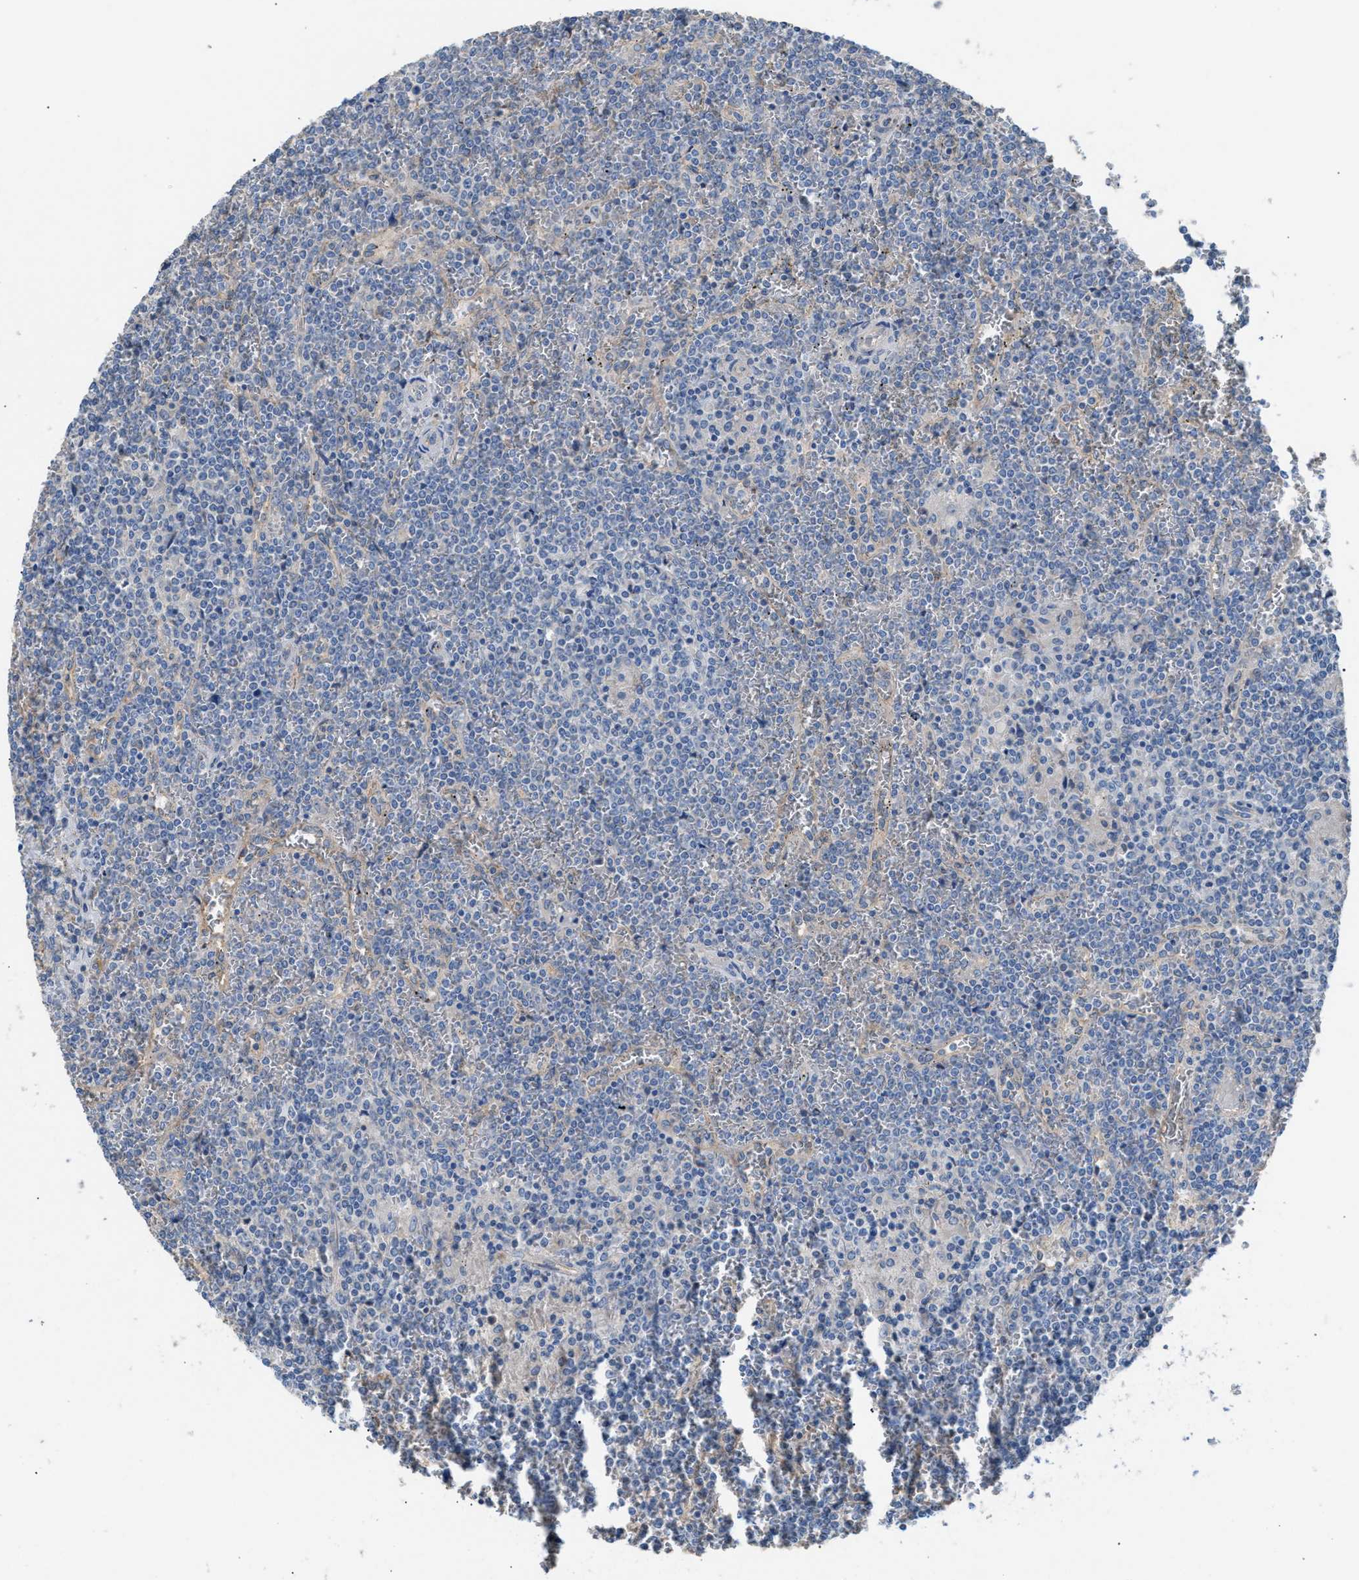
{"staining": {"intensity": "negative", "quantity": "none", "location": "none"}, "tissue": "lymphoma", "cell_type": "Tumor cells", "image_type": "cancer", "snomed": [{"axis": "morphology", "description": "Malignant lymphoma, non-Hodgkin's type, Low grade"}, {"axis": "topography", "description": "Spleen"}], "caption": "This is an immunohistochemistry micrograph of human malignant lymphoma, non-Hodgkin's type (low-grade). There is no positivity in tumor cells.", "gene": "NQO2", "patient": {"sex": "female", "age": 19}}